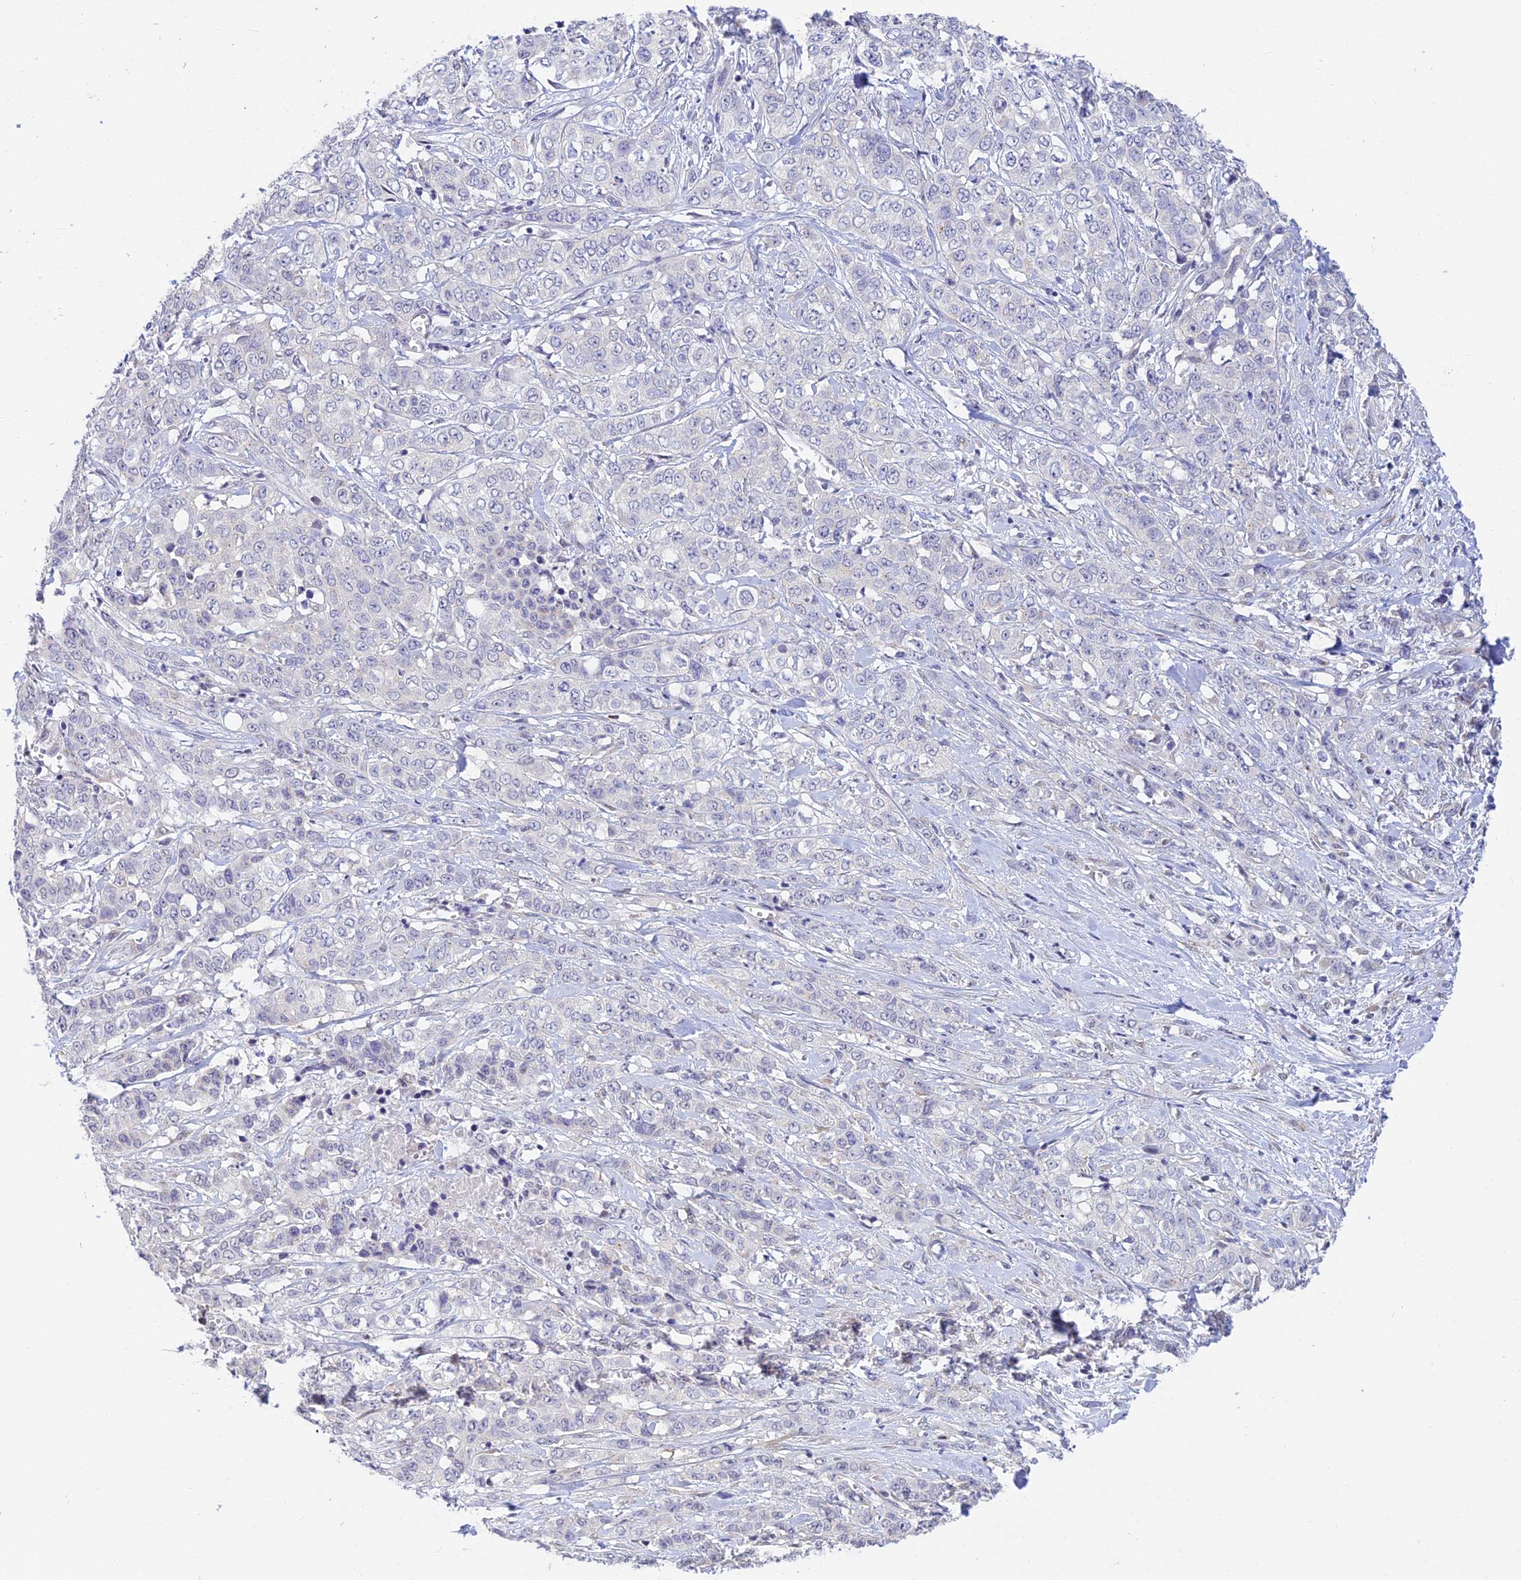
{"staining": {"intensity": "negative", "quantity": "none", "location": "none"}, "tissue": "stomach cancer", "cell_type": "Tumor cells", "image_type": "cancer", "snomed": [{"axis": "morphology", "description": "Adenocarcinoma, NOS"}, {"axis": "topography", "description": "Stomach, upper"}], "caption": "Tumor cells show no significant protein expression in adenocarcinoma (stomach).", "gene": "INKA1", "patient": {"sex": "male", "age": 62}}